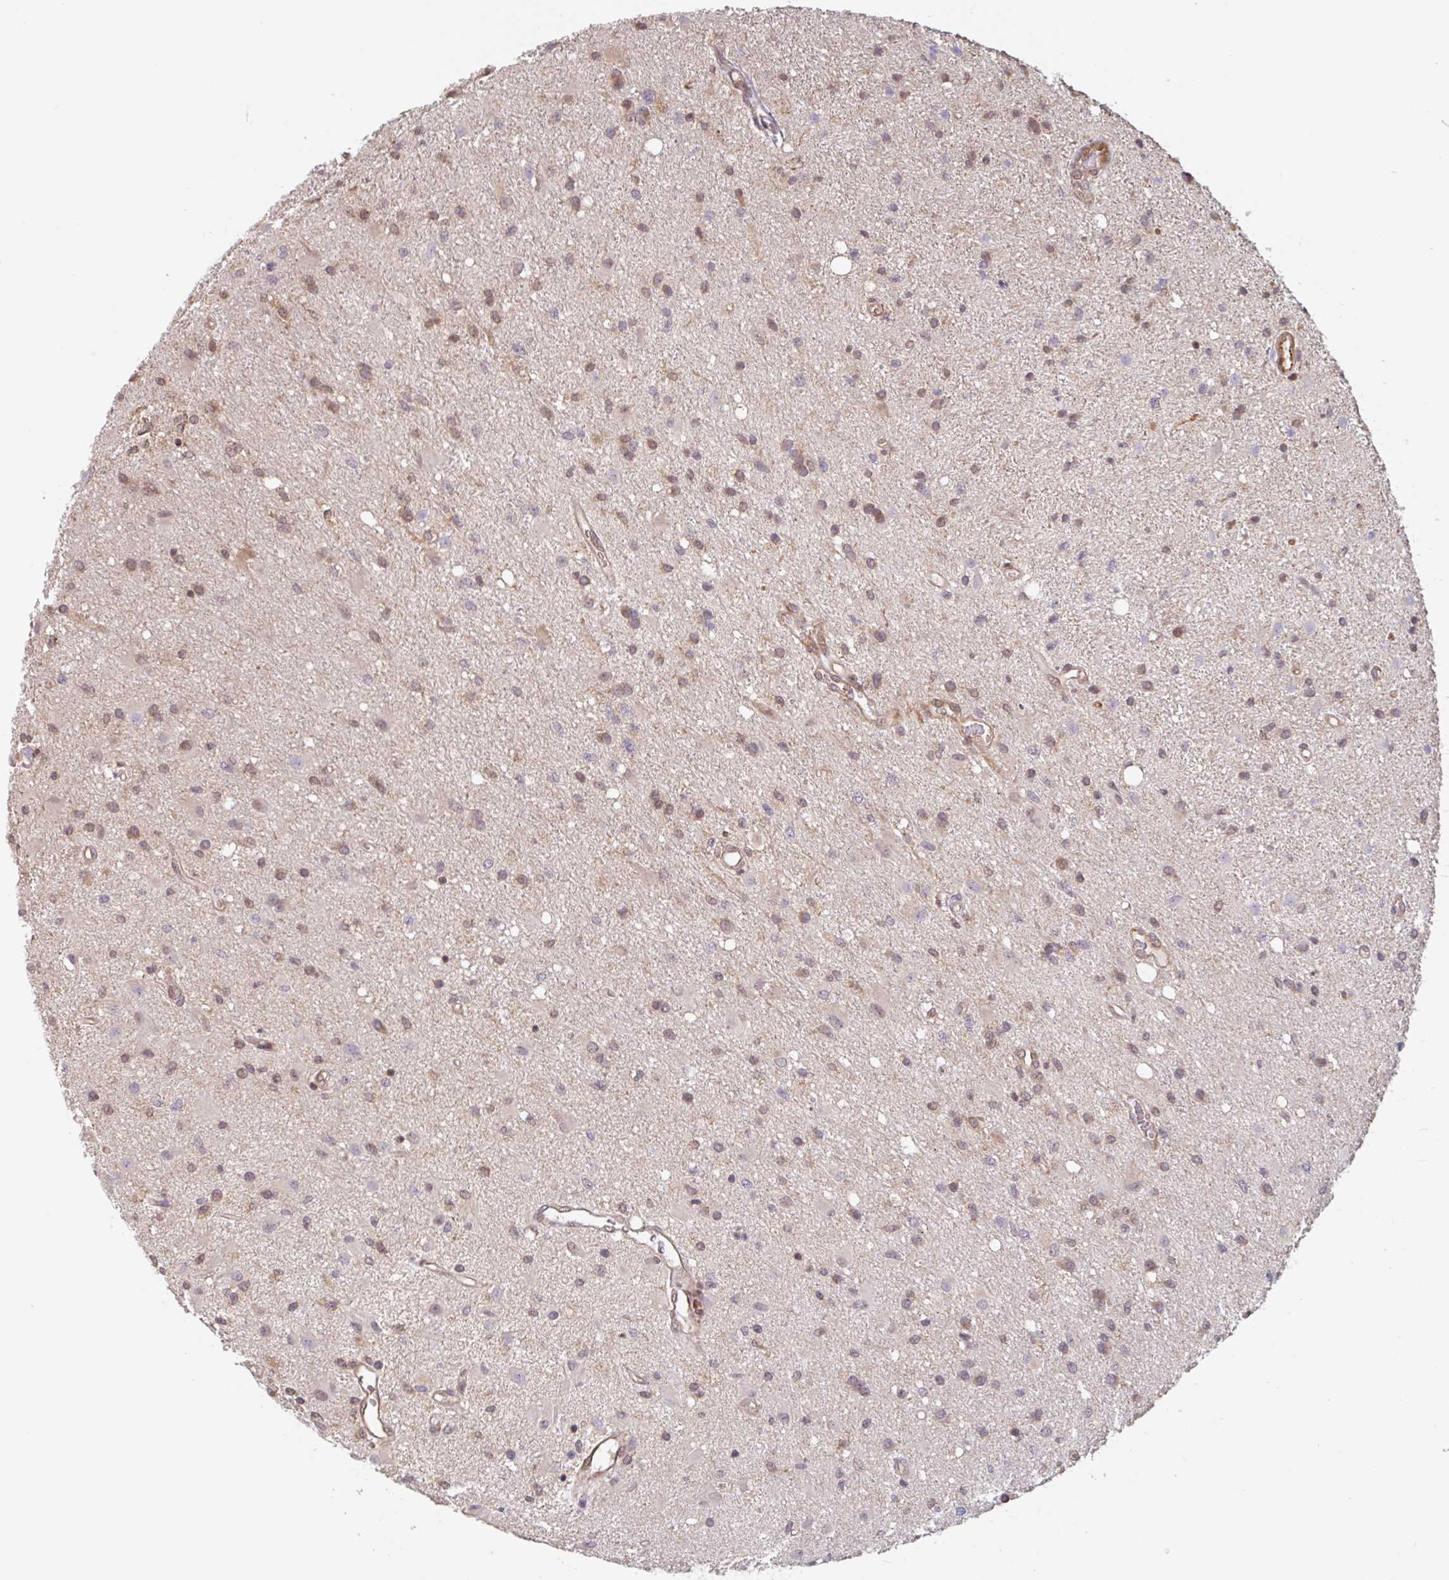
{"staining": {"intensity": "weak", "quantity": "25%-75%", "location": "cytoplasmic/membranous"}, "tissue": "glioma", "cell_type": "Tumor cells", "image_type": "cancer", "snomed": [{"axis": "morphology", "description": "Glioma, malignant, High grade"}, {"axis": "topography", "description": "Brain"}], "caption": "Immunohistochemistry (IHC) photomicrograph of glioma stained for a protein (brown), which demonstrates low levels of weak cytoplasmic/membranous positivity in about 25%-75% of tumor cells.", "gene": "NUB1", "patient": {"sex": "male", "age": 67}}